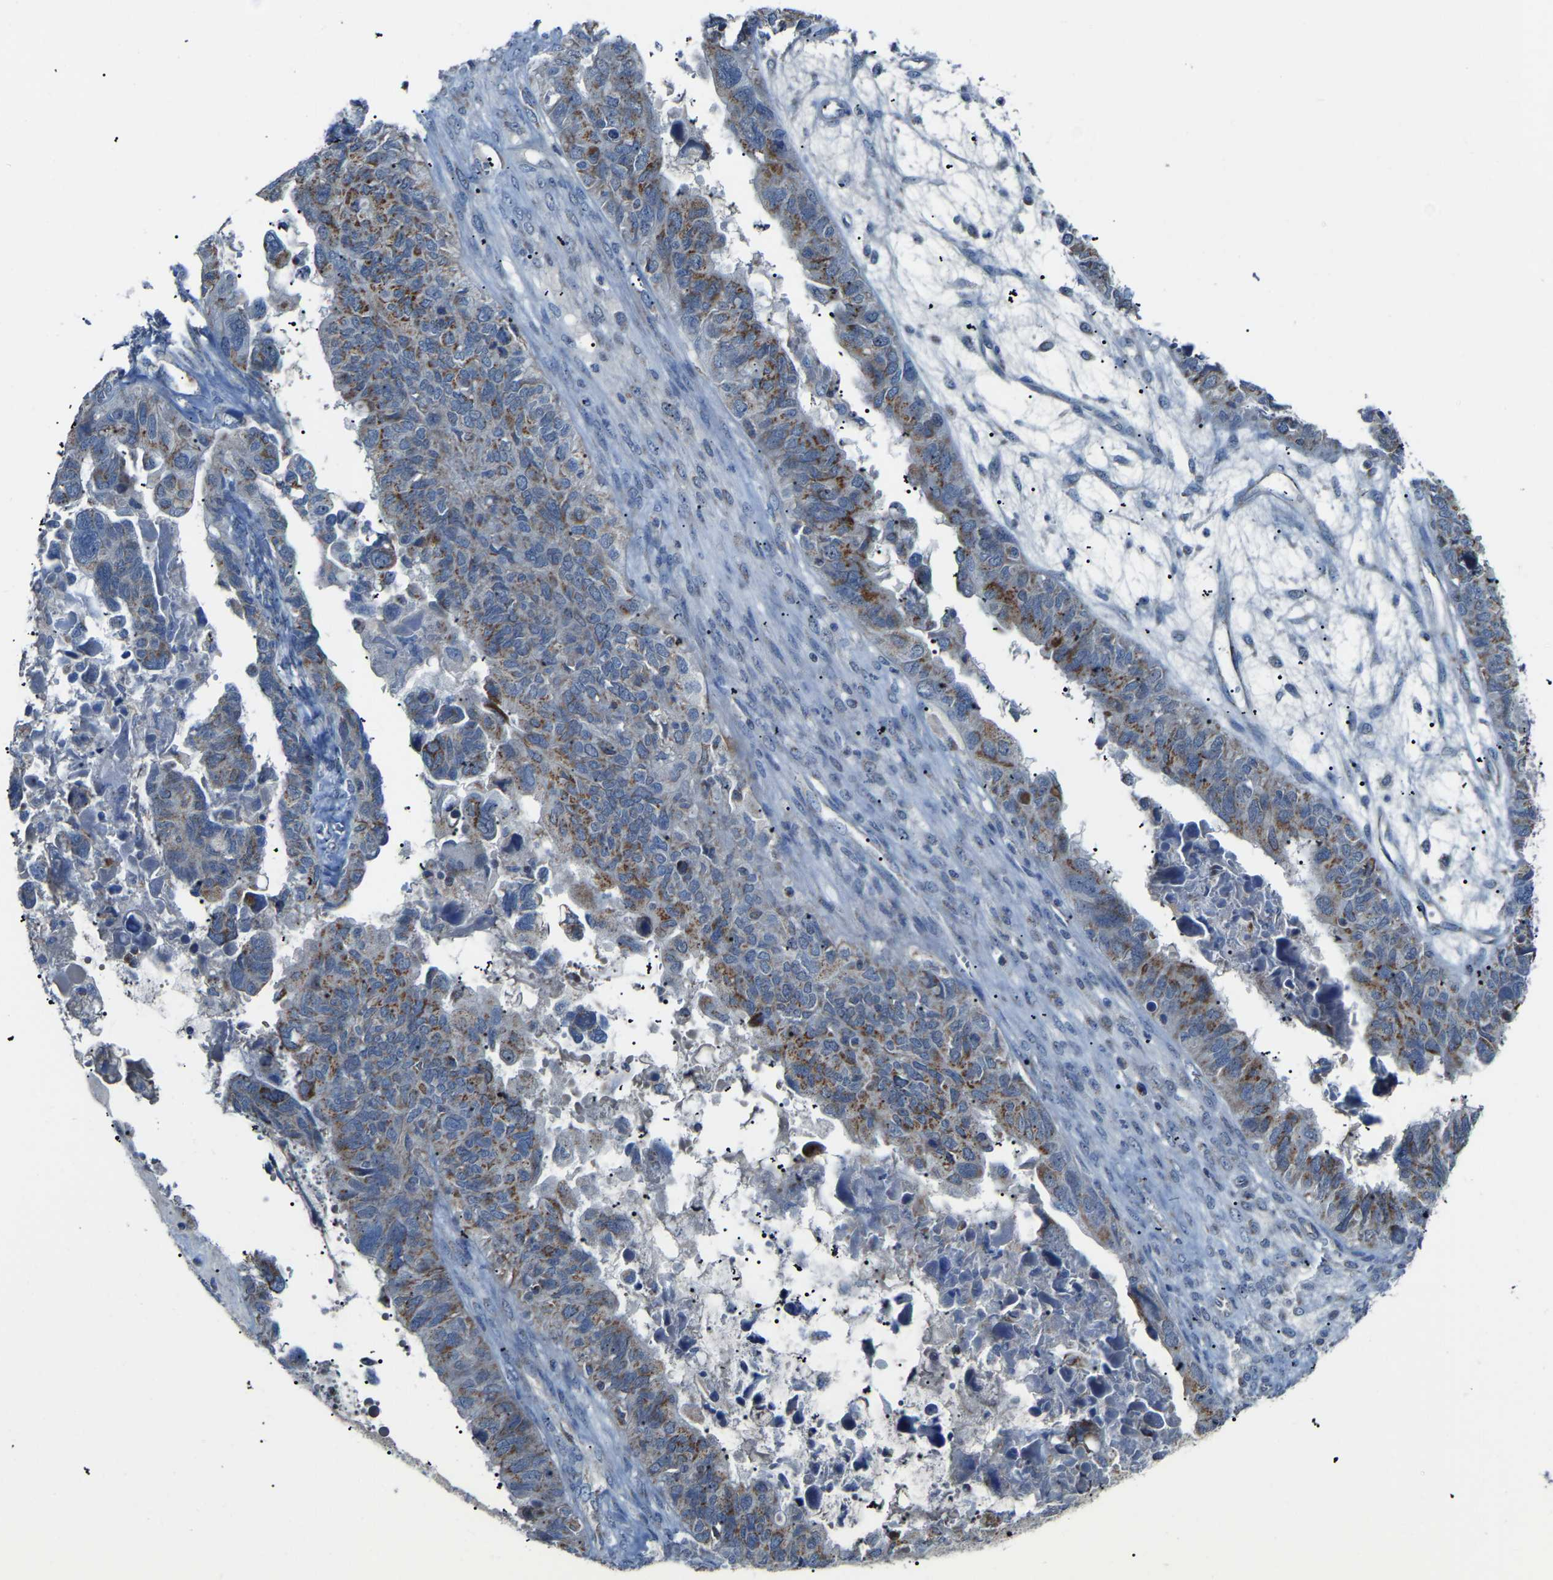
{"staining": {"intensity": "moderate", "quantity": "25%-75%", "location": "cytoplasmic/membranous"}, "tissue": "ovarian cancer", "cell_type": "Tumor cells", "image_type": "cancer", "snomed": [{"axis": "morphology", "description": "Cystadenocarcinoma, serous, NOS"}, {"axis": "topography", "description": "Ovary"}], "caption": "Ovarian serous cystadenocarcinoma stained for a protein (brown) displays moderate cytoplasmic/membranous positive staining in about 25%-75% of tumor cells.", "gene": "CANT1", "patient": {"sex": "female", "age": 79}}